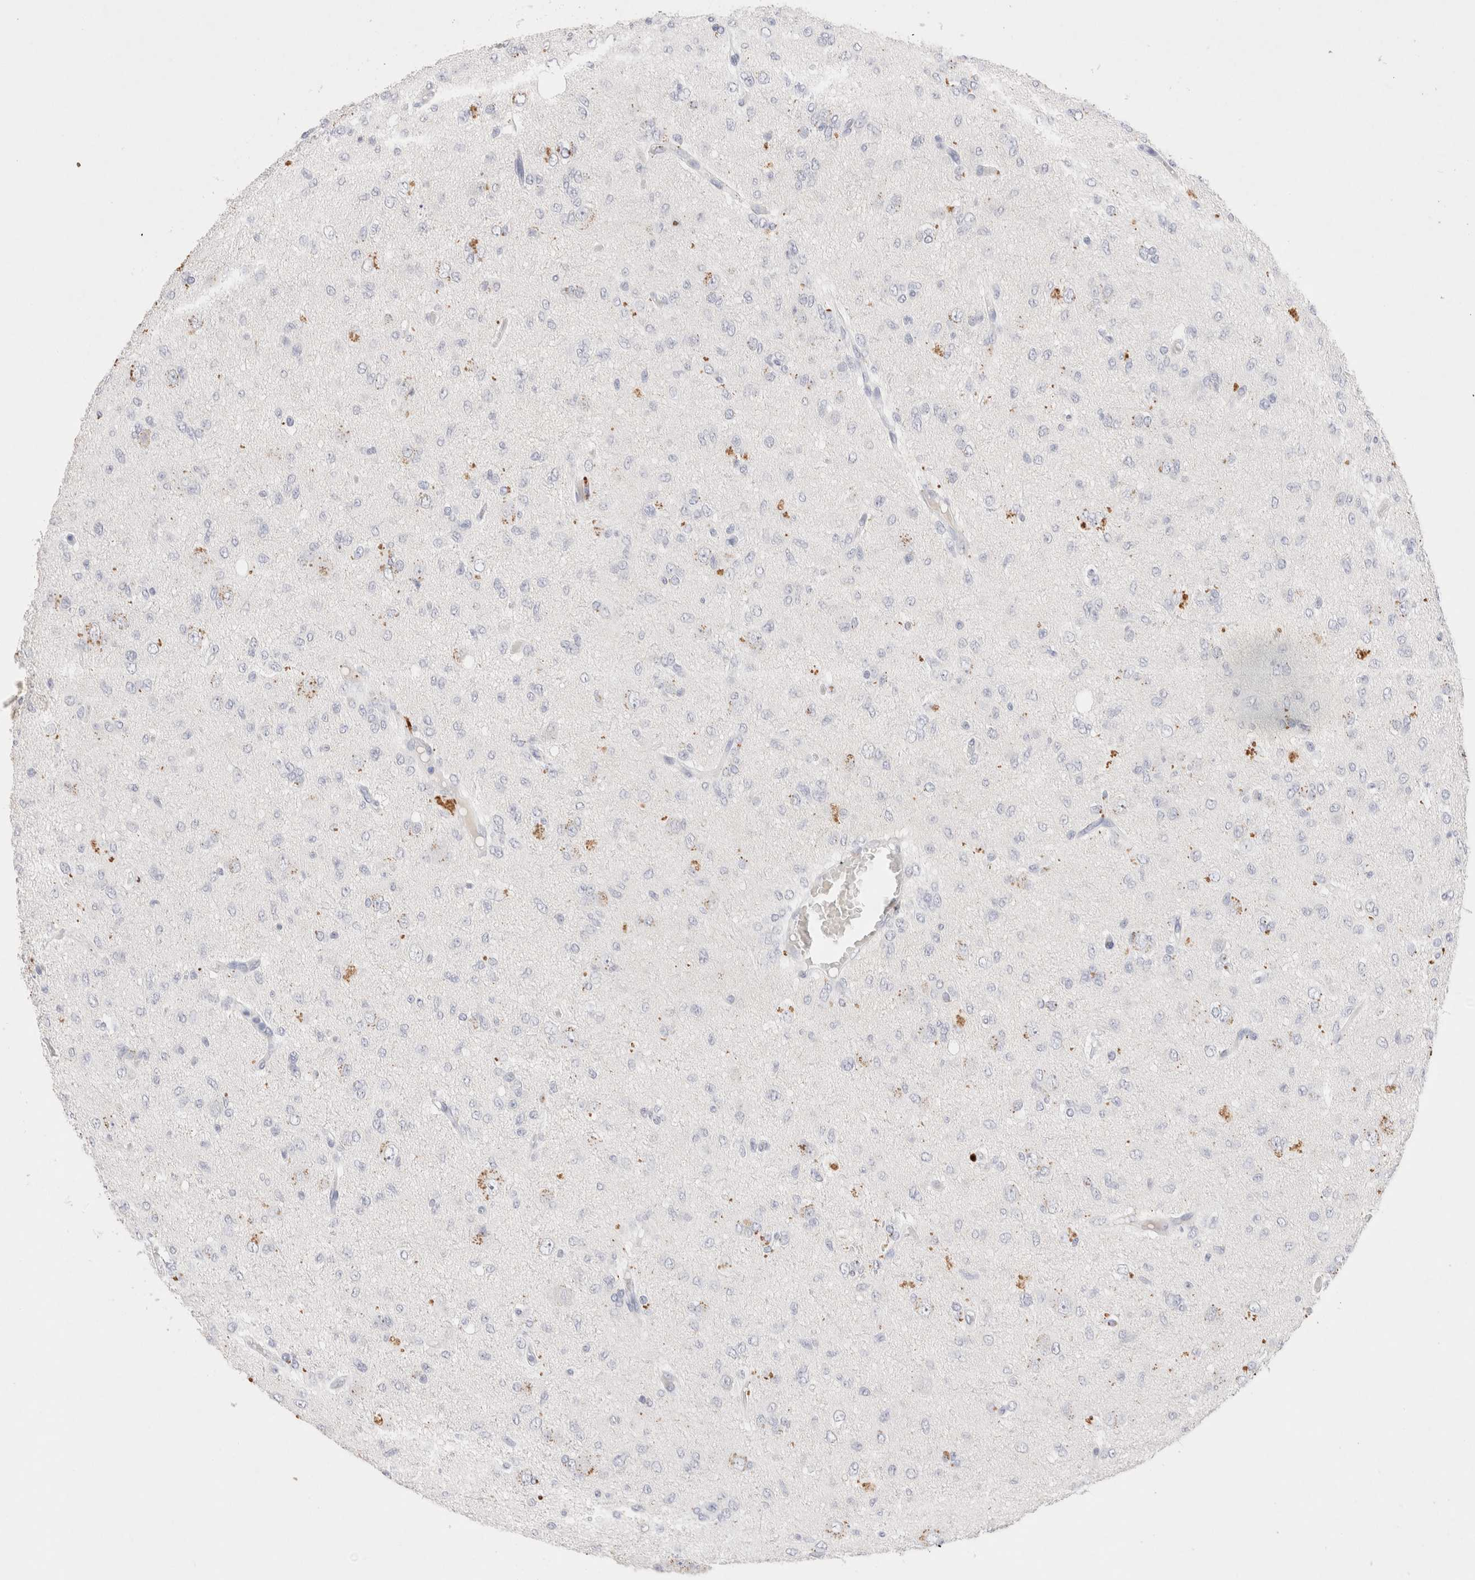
{"staining": {"intensity": "negative", "quantity": "none", "location": "none"}, "tissue": "glioma", "cell_type": "Tumor cells", "image_type": "cancer", "snomed": [{"axis": "morphology", "description": "Glioma, malignant, High grade"}, {"axis": "topography", "description": "Brain"}], "caption": "The immunohistochemistry histopathology image has no significant positivity in tumor cells of glioma tissue. Brightfield microscopy of IHC stained with DAB (3,3'-diaminobenzidine) (brown) and hematoxylin (blue), captured at high magnification.", "gene": "EPCAM", "patient": {"sex": "female", "age": 59}}